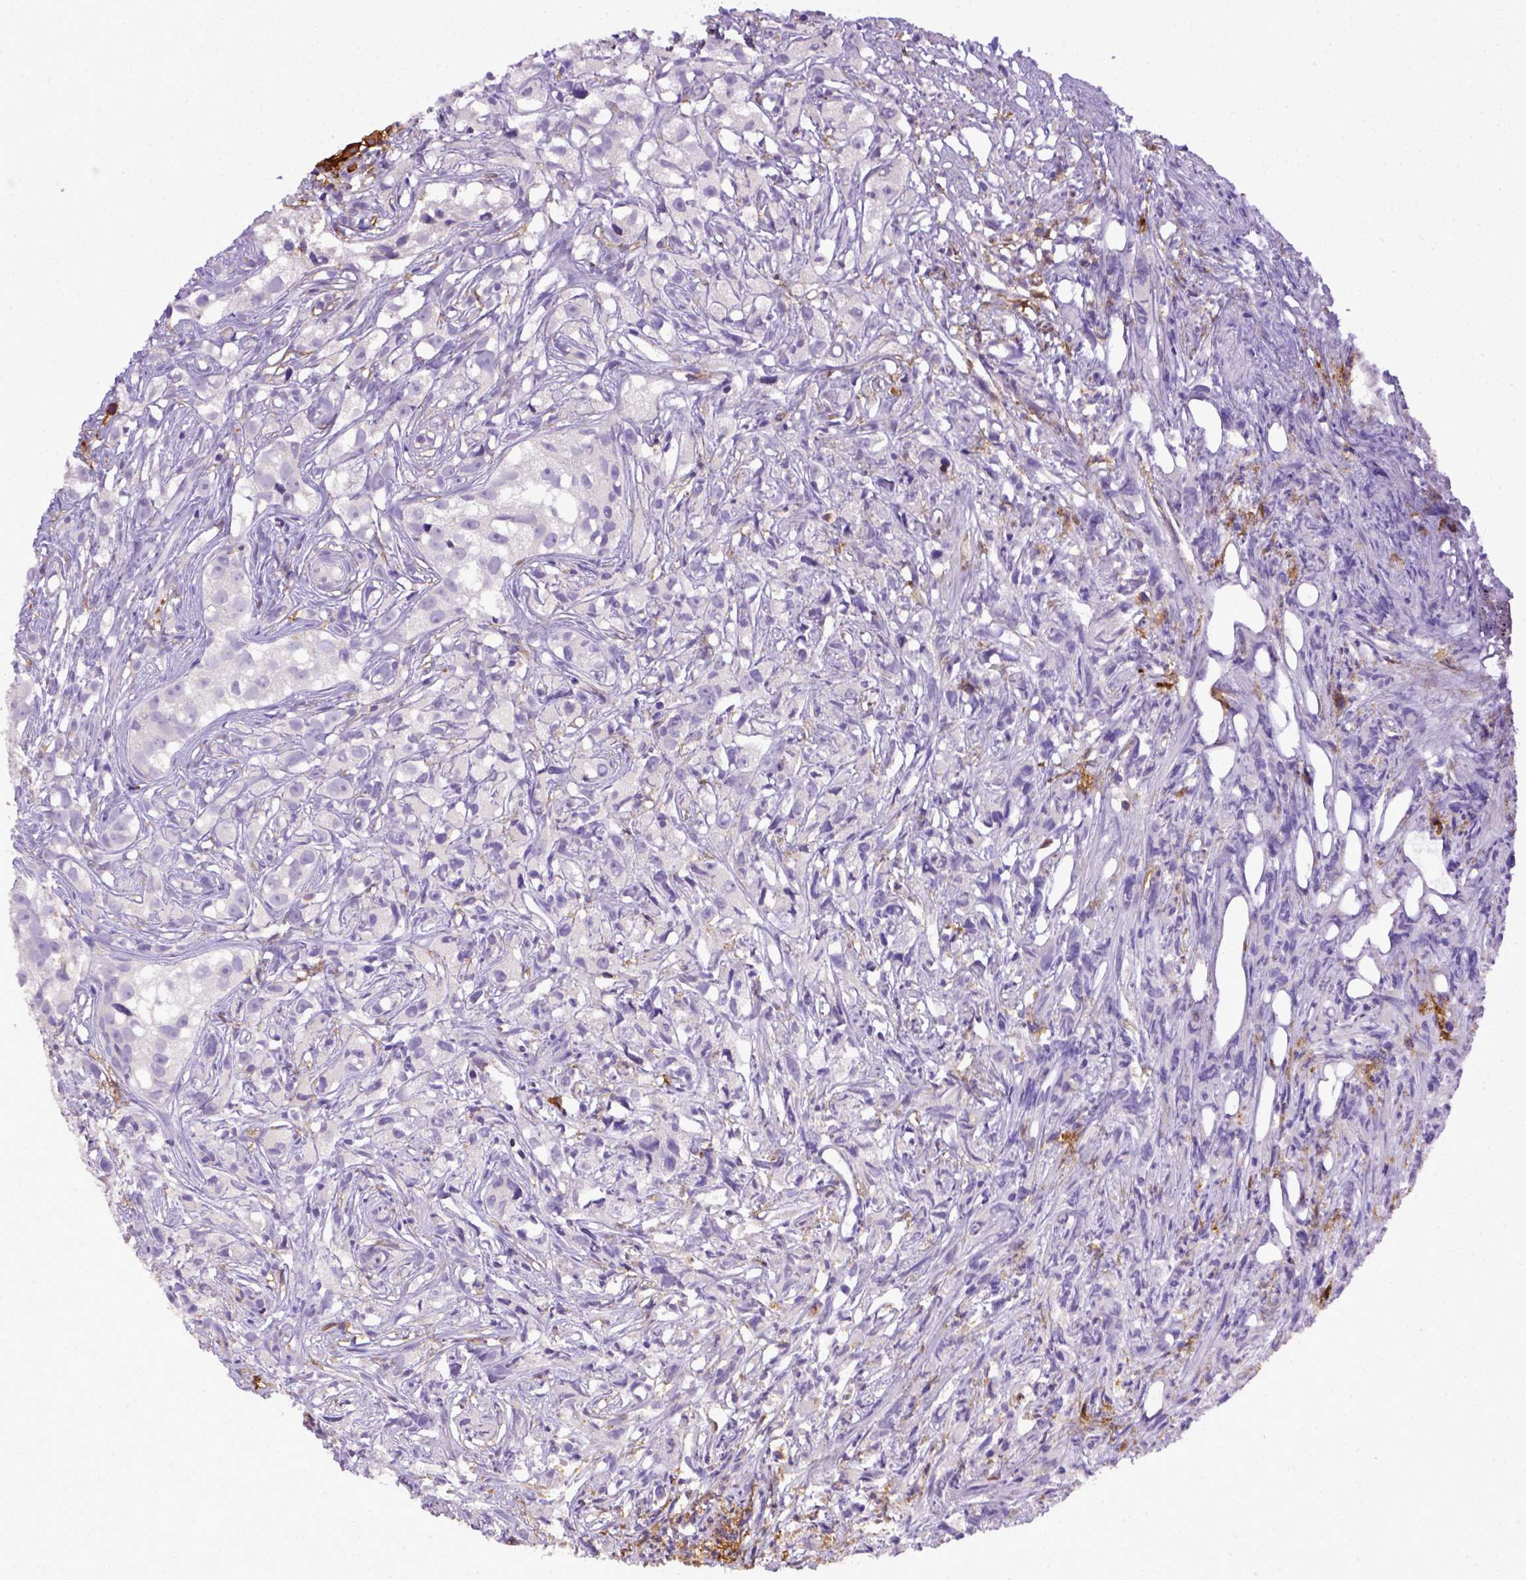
{"staining": {"intensity": "negative", "quantity": "none", "location": "none"}, "tissue": "prostate cancer", "cell_type": "Tumor cells", "image_type": "cancer", "snomed": [{"axis": "morphology", "description": "Adenocarcinoma, High grade"}, {"axis": "topography", "description": "Prostate"}], "caption": "Immunohistochemical staining of human prostate cancer exhibits no significant staining in tumor cells.", "gene": "ITGAM", "patient": {"sex": "male", "age": 68}}